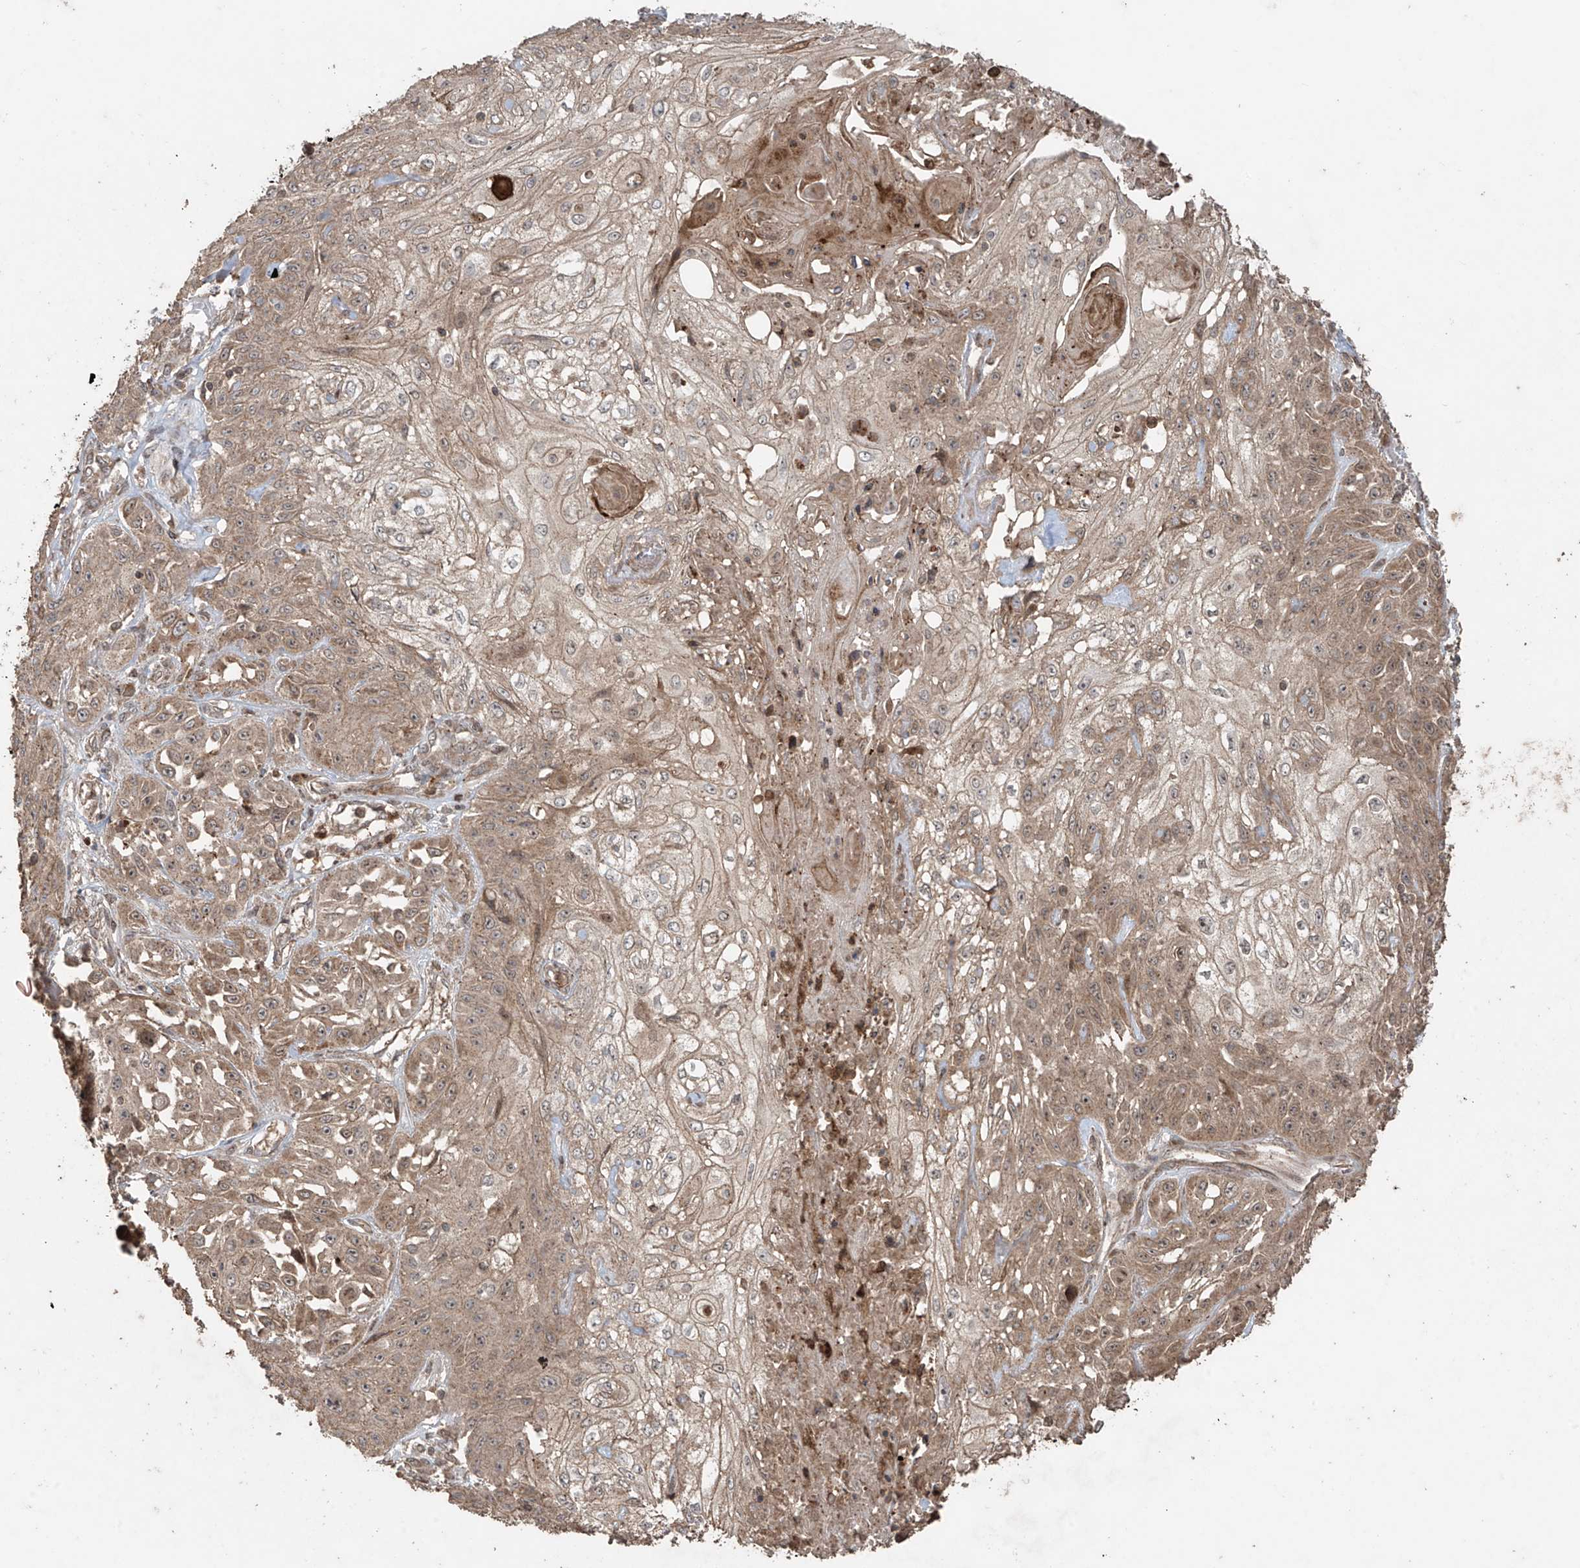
{"staining": {"intensity": "weak", "quantity": ">75%", "location": "cytoplasmic/membranous"}, "tissue": "skin cancer", "cell_type": "Tumor cells", "image_type": "cancer", "snomed": [{"axis": "morphology", "description": "Squamous cell carcinoma, NOS"}, {"axis": "morphology", "description": "Squamous cell carcinoma, metastatic, NOS"}, {"axis": "topography", "description": "Skin"}, {"axis": "topography", "description": "Lymph node"}], "caption": "Human metastatic squamous cell carcinoma (skin) stained with a brown dye exhibits weak cytoplasmic/membranous positive expression in approximately >75% of tumor cells.", "gene": "PGPEP1", "patient": {"sex": "male", "age": 75}}